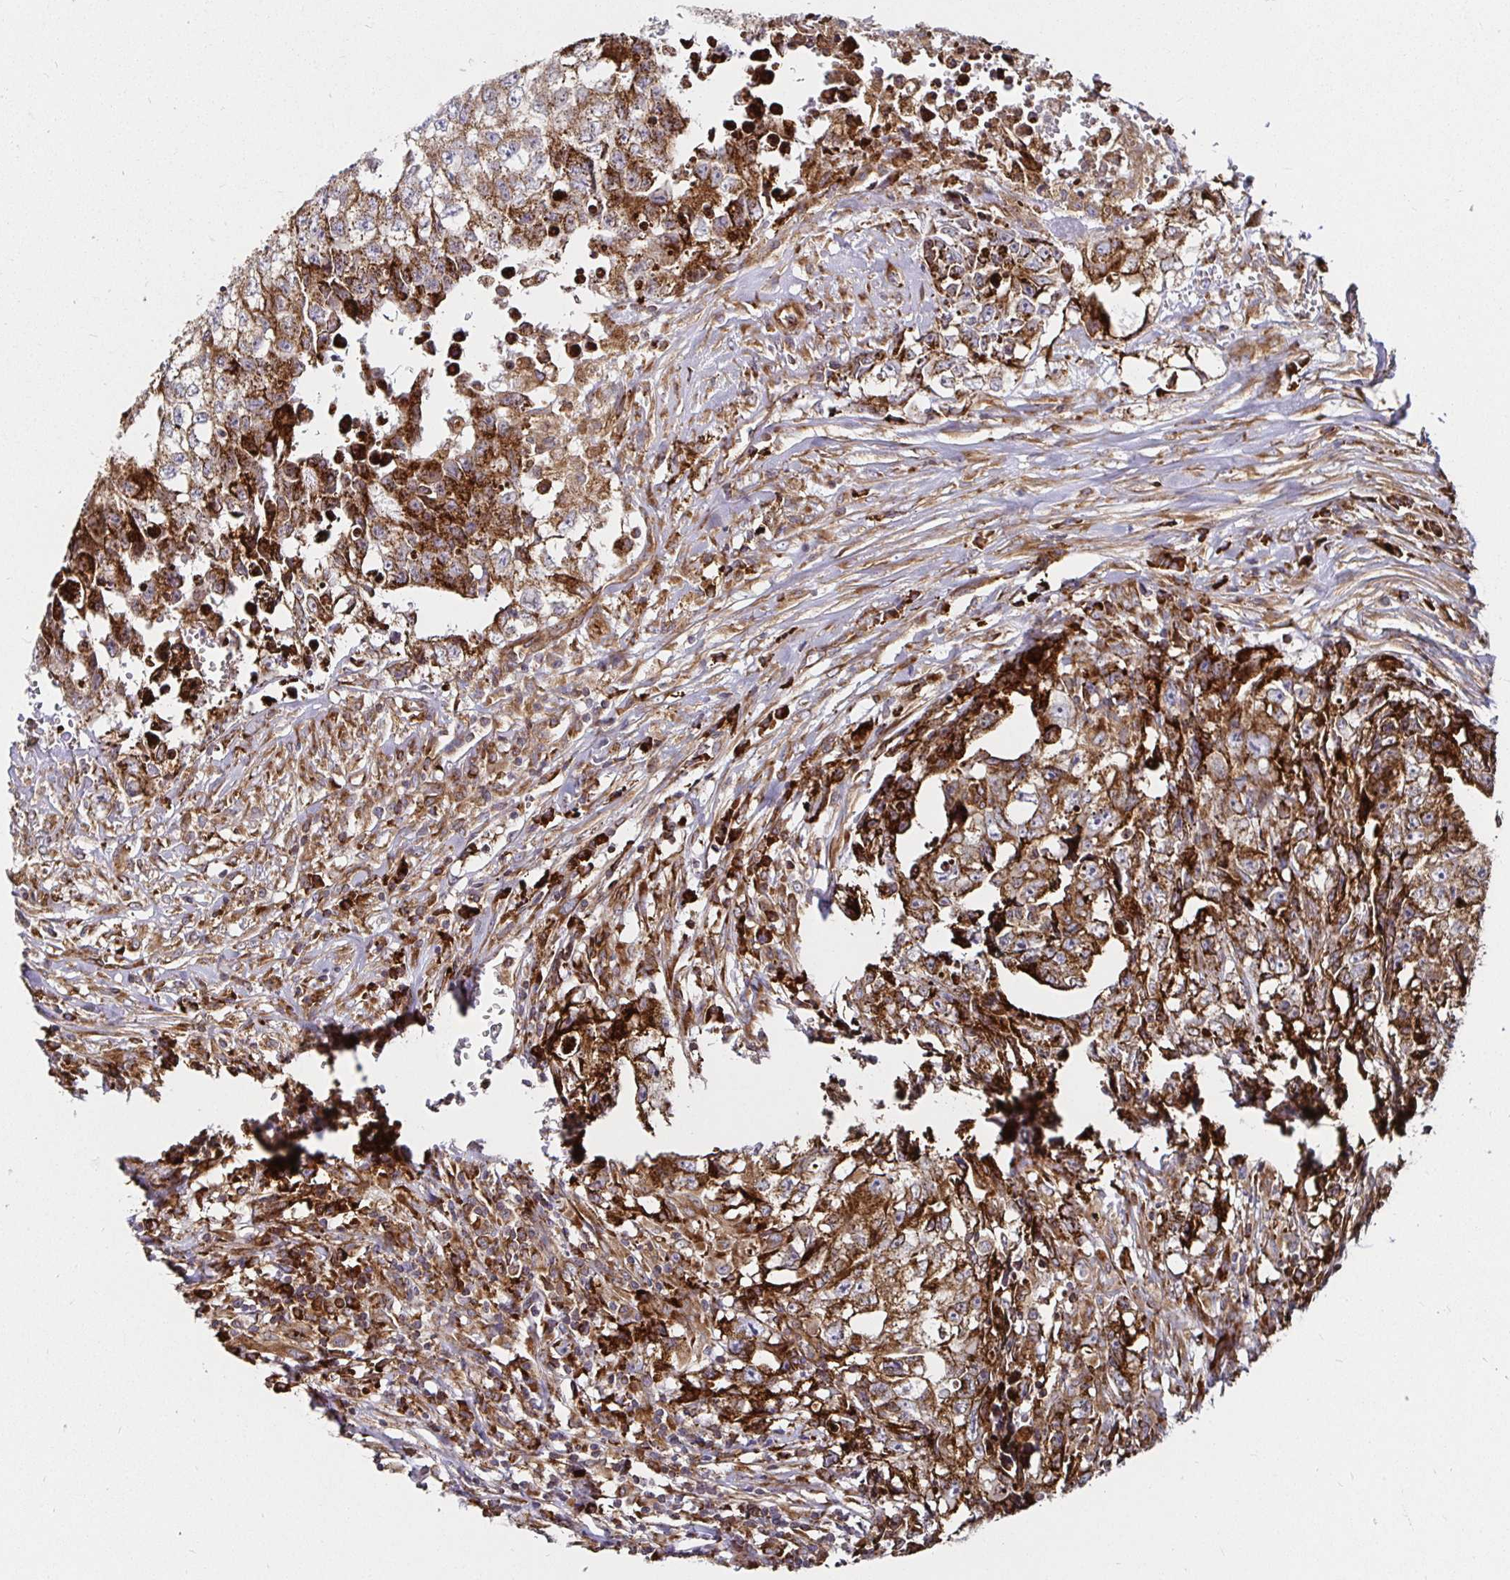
{"staining": {"intensity": "moderate", "quantity": ">75%", "location": "cytoplasmic/membranous"}, "tissue": "testis cancer", "cell_type": "Tumor cells", "image_type": "cancer", "snomed": [{"axis": "morphology", "description": "Carcinoma, Embryonal, NOS"}, {"axis": "morphology", "description": "Teratoma, malignant, NOS"}, {"axis": "topography", "description": "Testis"}], "caption": "Testis cancer was stained to show a protein in brown. There is medium levels of moderate cytoplasmic/membranous expression in approximately >75% of tumor cells.", "gene": "SMYD3", "patient": {"sex": "male", "age": 24}}